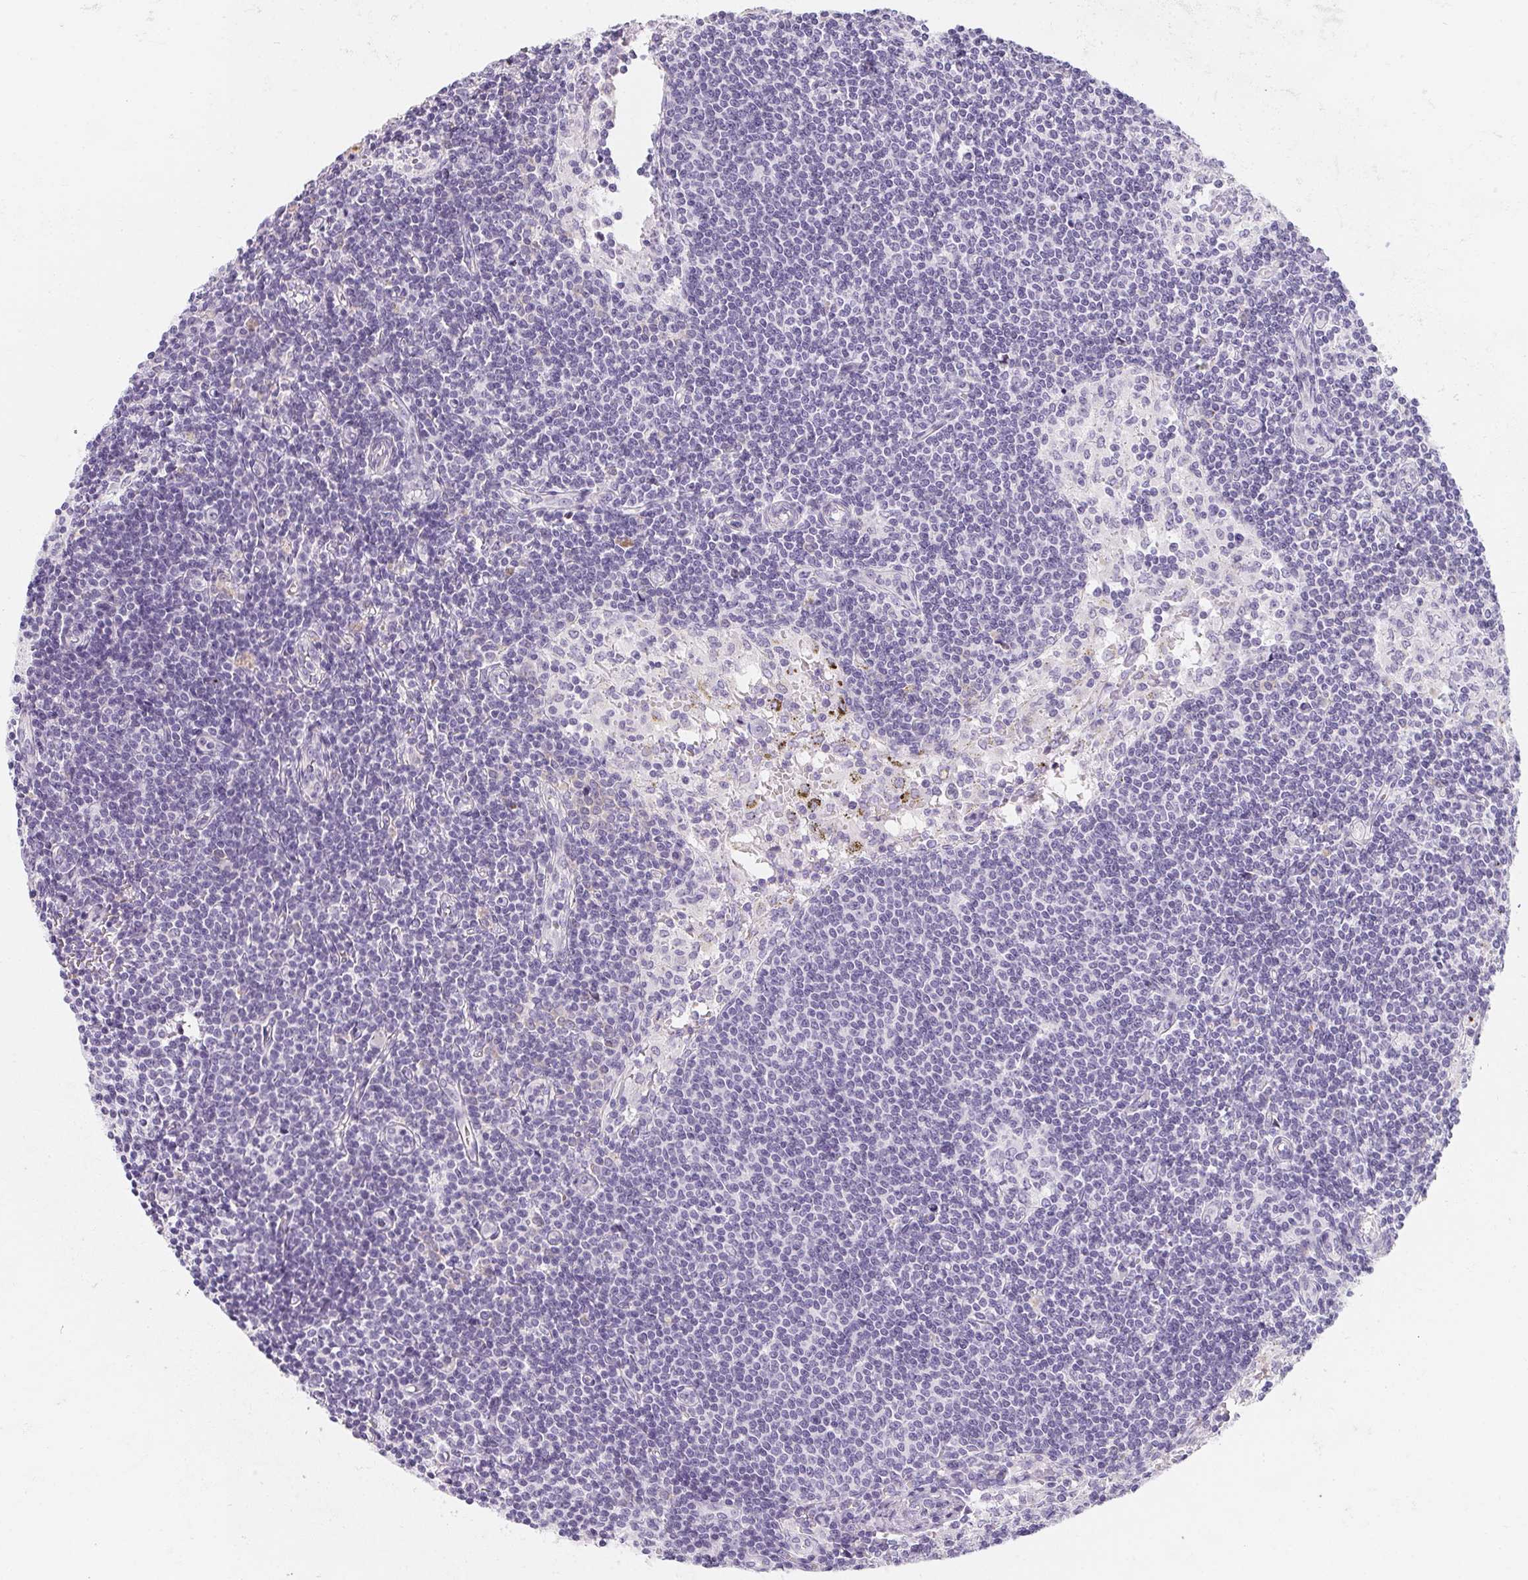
{"staining": {"intensity": "negative", "quantity": "none", "location": "none"}, "tissue": "lymph node", "cell_type": "Germinal center cells", "image_type": "normal", "snomed": [{"axis": "morphology", "description": "Normal tissue, NOS"}, {"axis": "topography", "description": "Lymph node"}], "caption": "Immunohistochemistry of unremarkable human lymph node shows no expression in germinal center cells.", "gene": "MAP1A", "patient": {"sex": "female", "age": 69}}